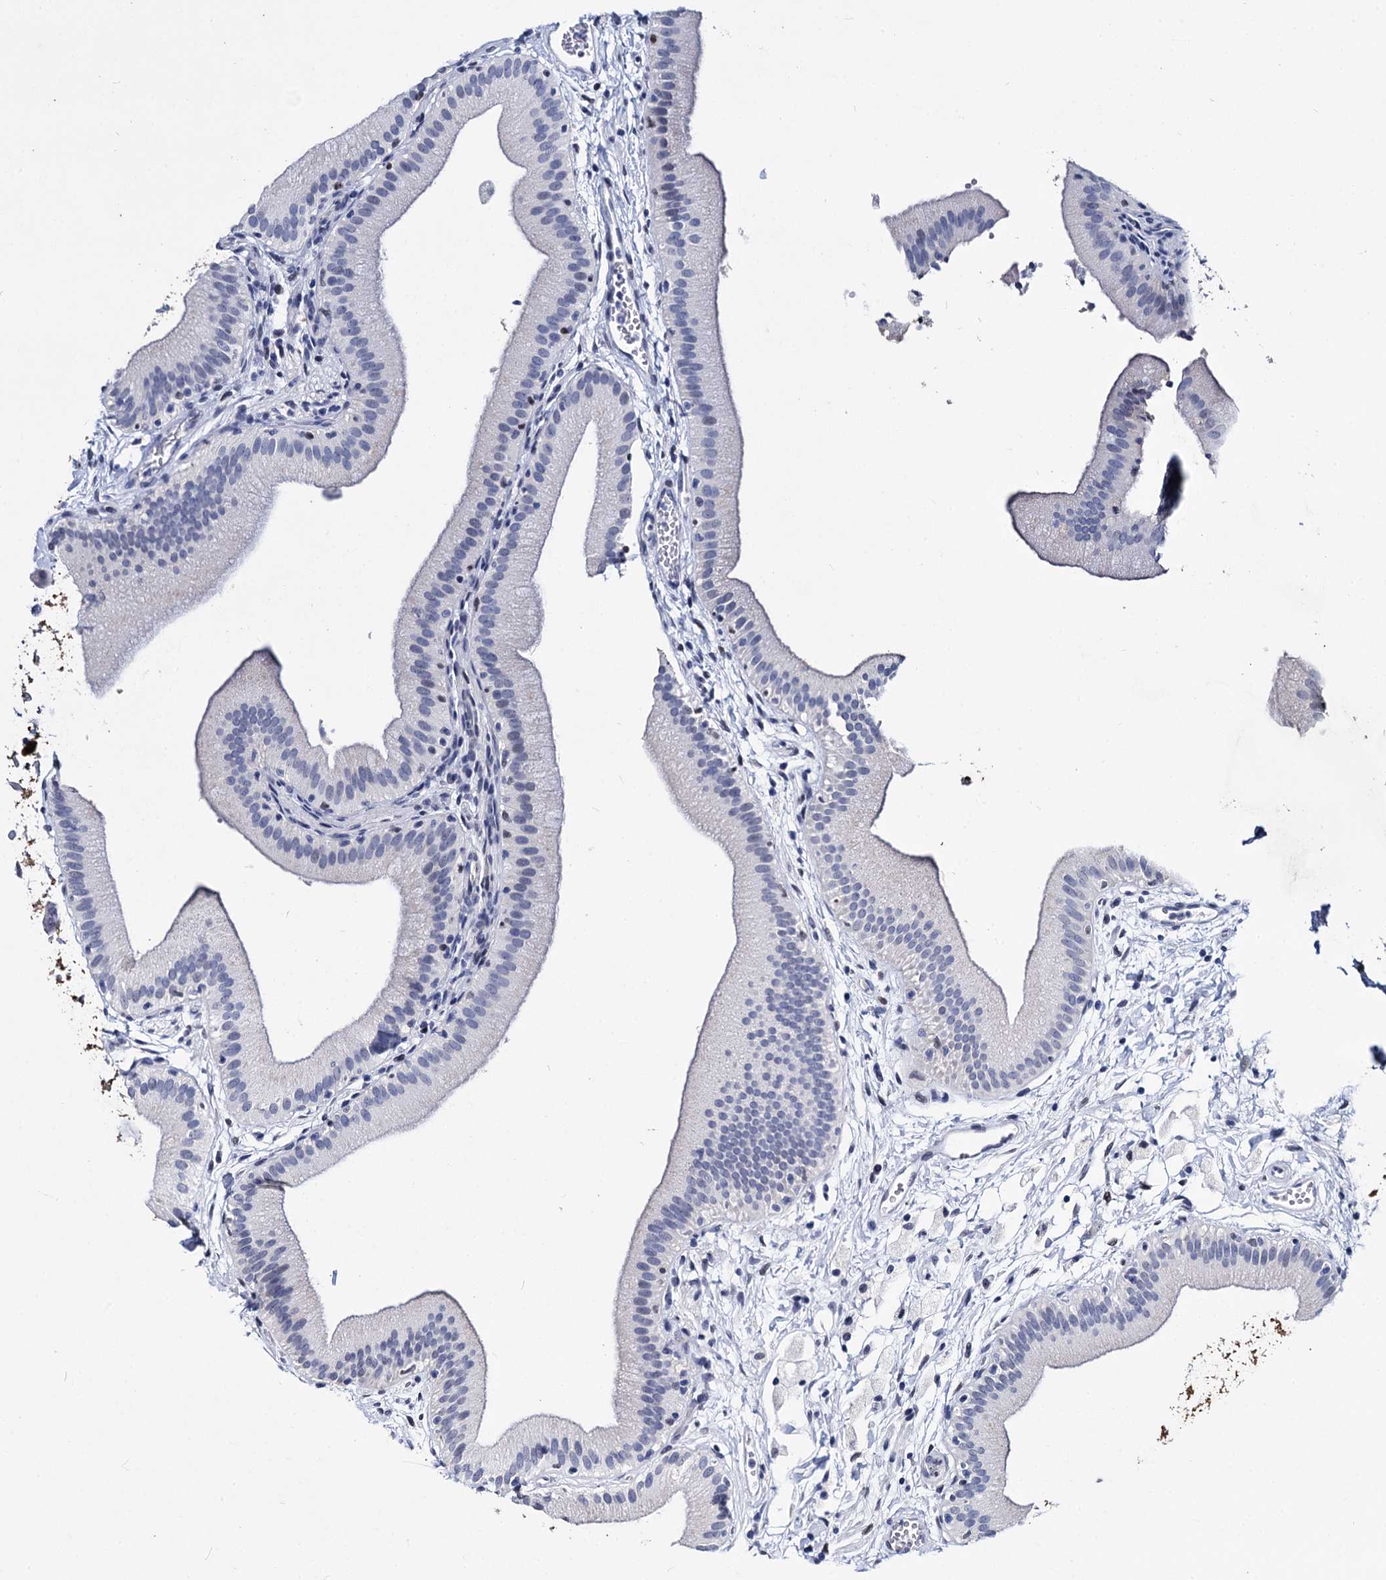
{"staining": {"intensity": "negative", "quantity": "none", "location": "none"}, "tissue": "gallbladder", "cell_type": "Glandular cells", "image_type": "normal", "snomed": [{"axis": "morphology", "description": "Normal tissue, NOS"}, {"axis": "topography", "description": "Gallbladder"}], "caption": "Photomicrograph shows no significant protein staining in glandular cells of benign gallbladder.", "gene": "MAGEA4", "patient": {"sex": "male", "age": 55}}